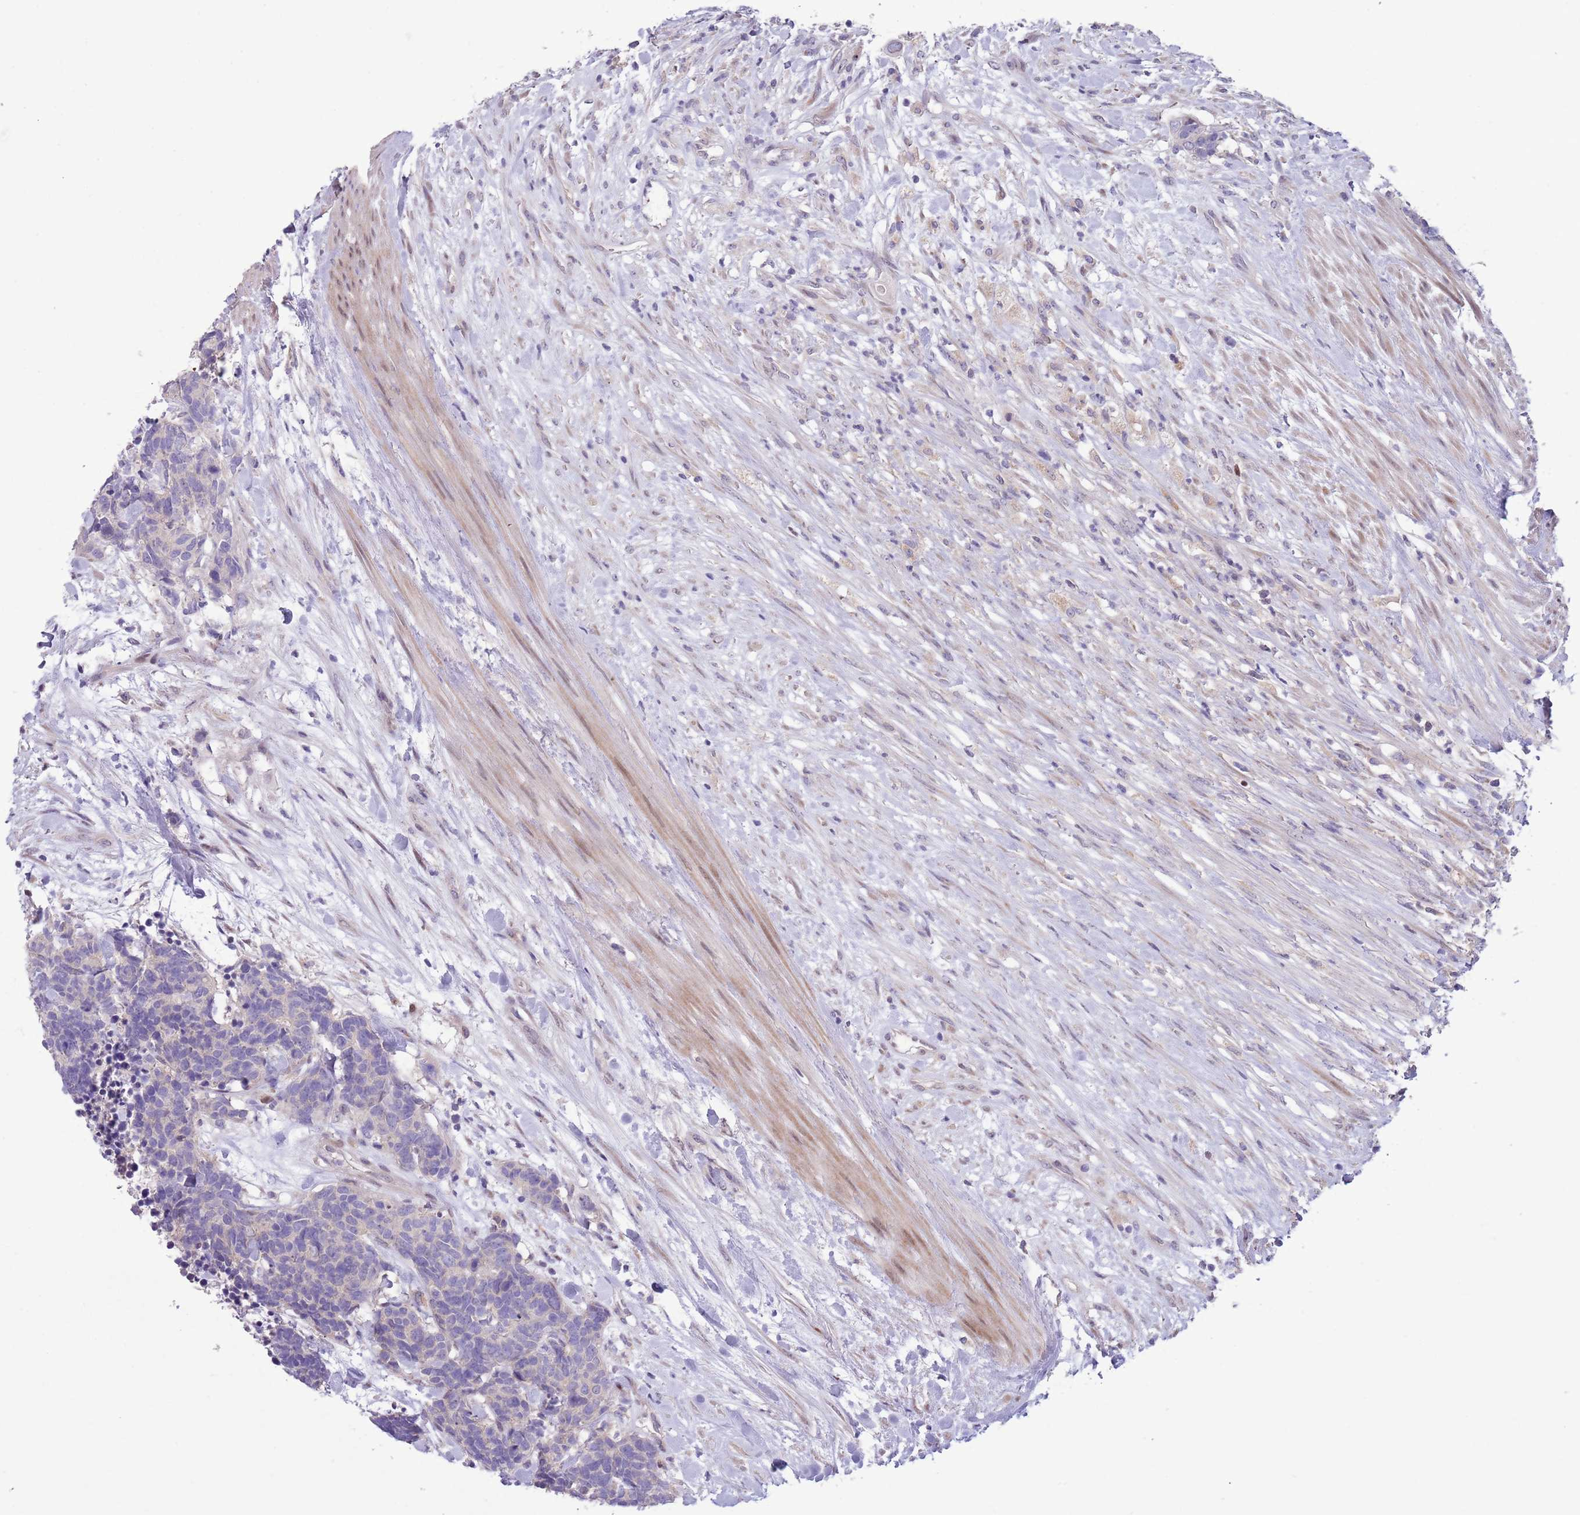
{"staining": {"intensity": "negative", "quantity": "none", "location": "none"}, "tissue": "carcinoid", "cell_type": "Tumor cells", "image_type": "cancer", "snomed": [{"axis": "morphology", "description": "Carcinoma, NOS"}, {"axis": "morphology", "description": "Carcinoid, malignant, NOS"}, {"axis": "topography", "description": "Prostate"}], "caption": "IHC of carcinoid displays no expression in tumor cells. Nuclei are stained in blue.", "gene": "CCND2", "patient": {"sex": "male", "age": 57}}